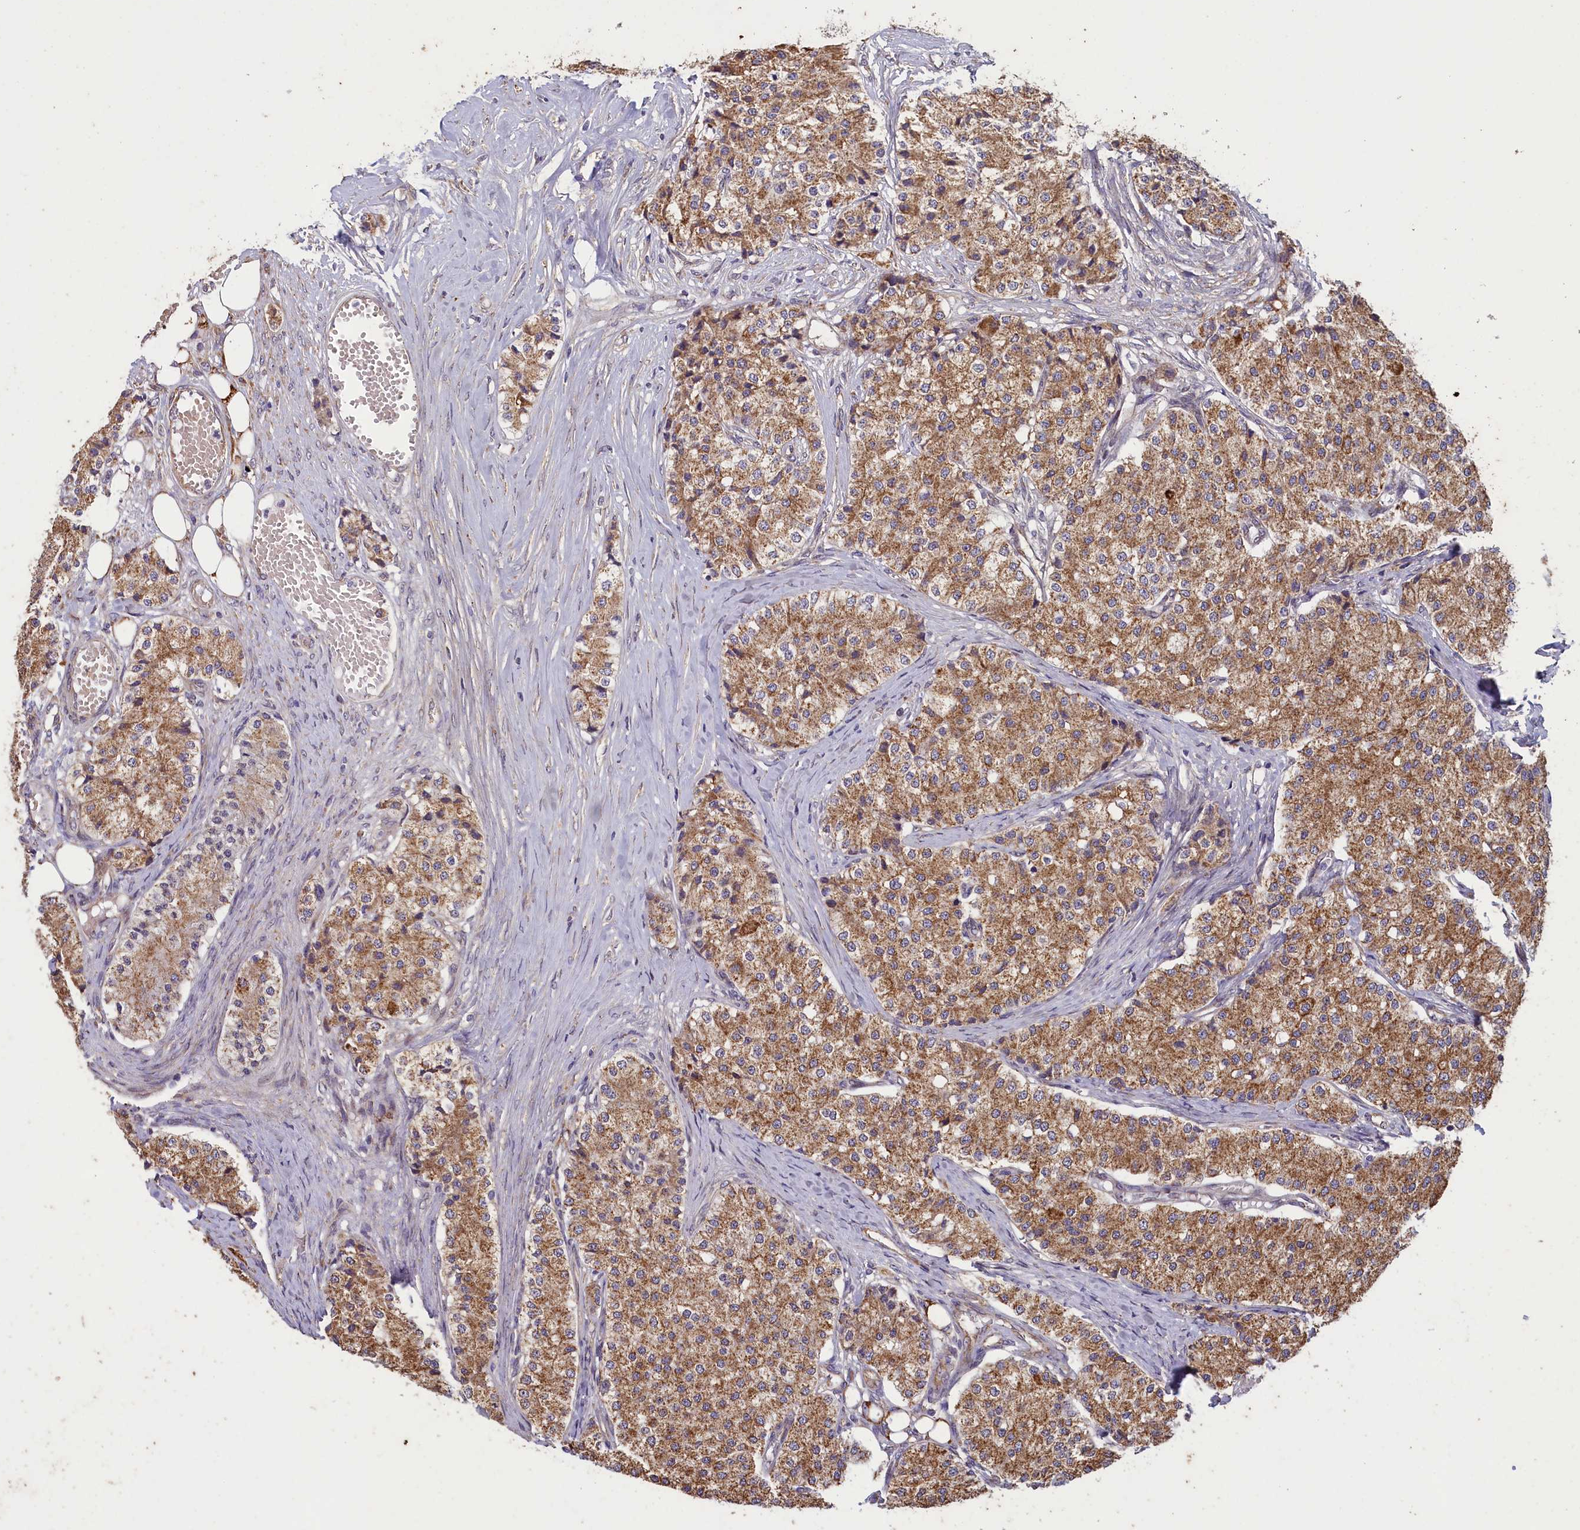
{"staining": {"intensity": "moderate", "quantity": ">75%", "location": "cytoplasmic/membranous"}, "tissue": "carcinoid", "cell_type": "Tumor cells", "image_type": "cancer", "snomed": [{"axis": "morphology", "description": "Carcinoid, malignant, NOS"}, {"axis": "topography", "description": "Colon"}], "caption": "The photomicrograph shows immunohistochemical staining of carcinoid. There is moderate cytoplasmic/membranous positivity is identified in about >75% of tumor cells.", "gene": "ACAD8", "patient": {"sex": "female", "age": 52}}